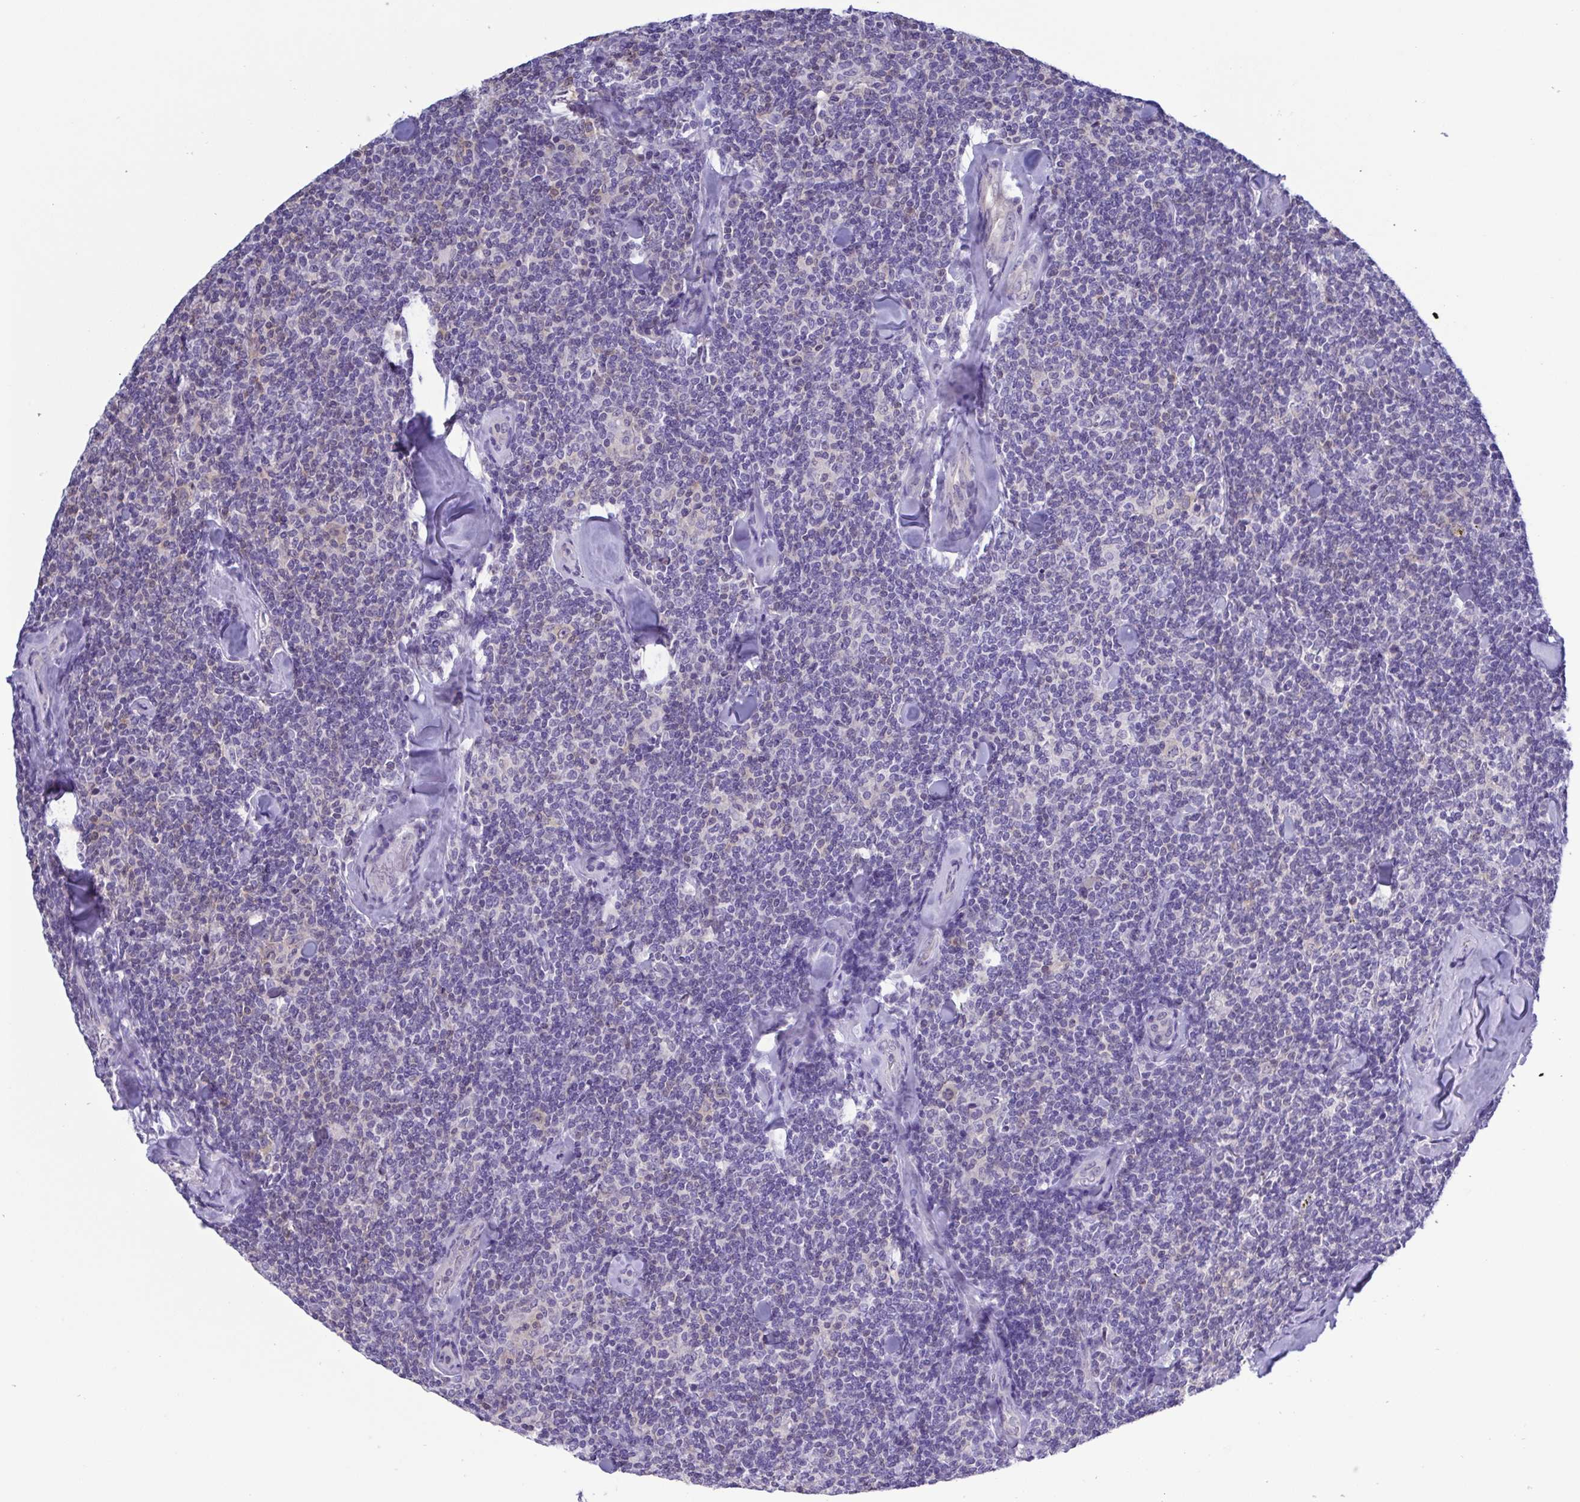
{"staining": {"intensity": "negative", "quantity": "none", "location": "none"}, "tissue": "lymphoma", "cell_type": "Tumor cells", "image_type": "cancer", "snomed": [{"axis": "morphology", "description": "Malignant lymphoma, non-Hodgkin's type, Low grade"}, {"axis": "topography", "description": "Lymph node"}], "caption": "Malignant lymphoma, non-Hodgkin's type (low-grade) stained for a protein using immunohistochemistry demonstrates no positivity tumor cells.", "gene": "LDHC", "patient": {"sex": "female", "age": 56}}